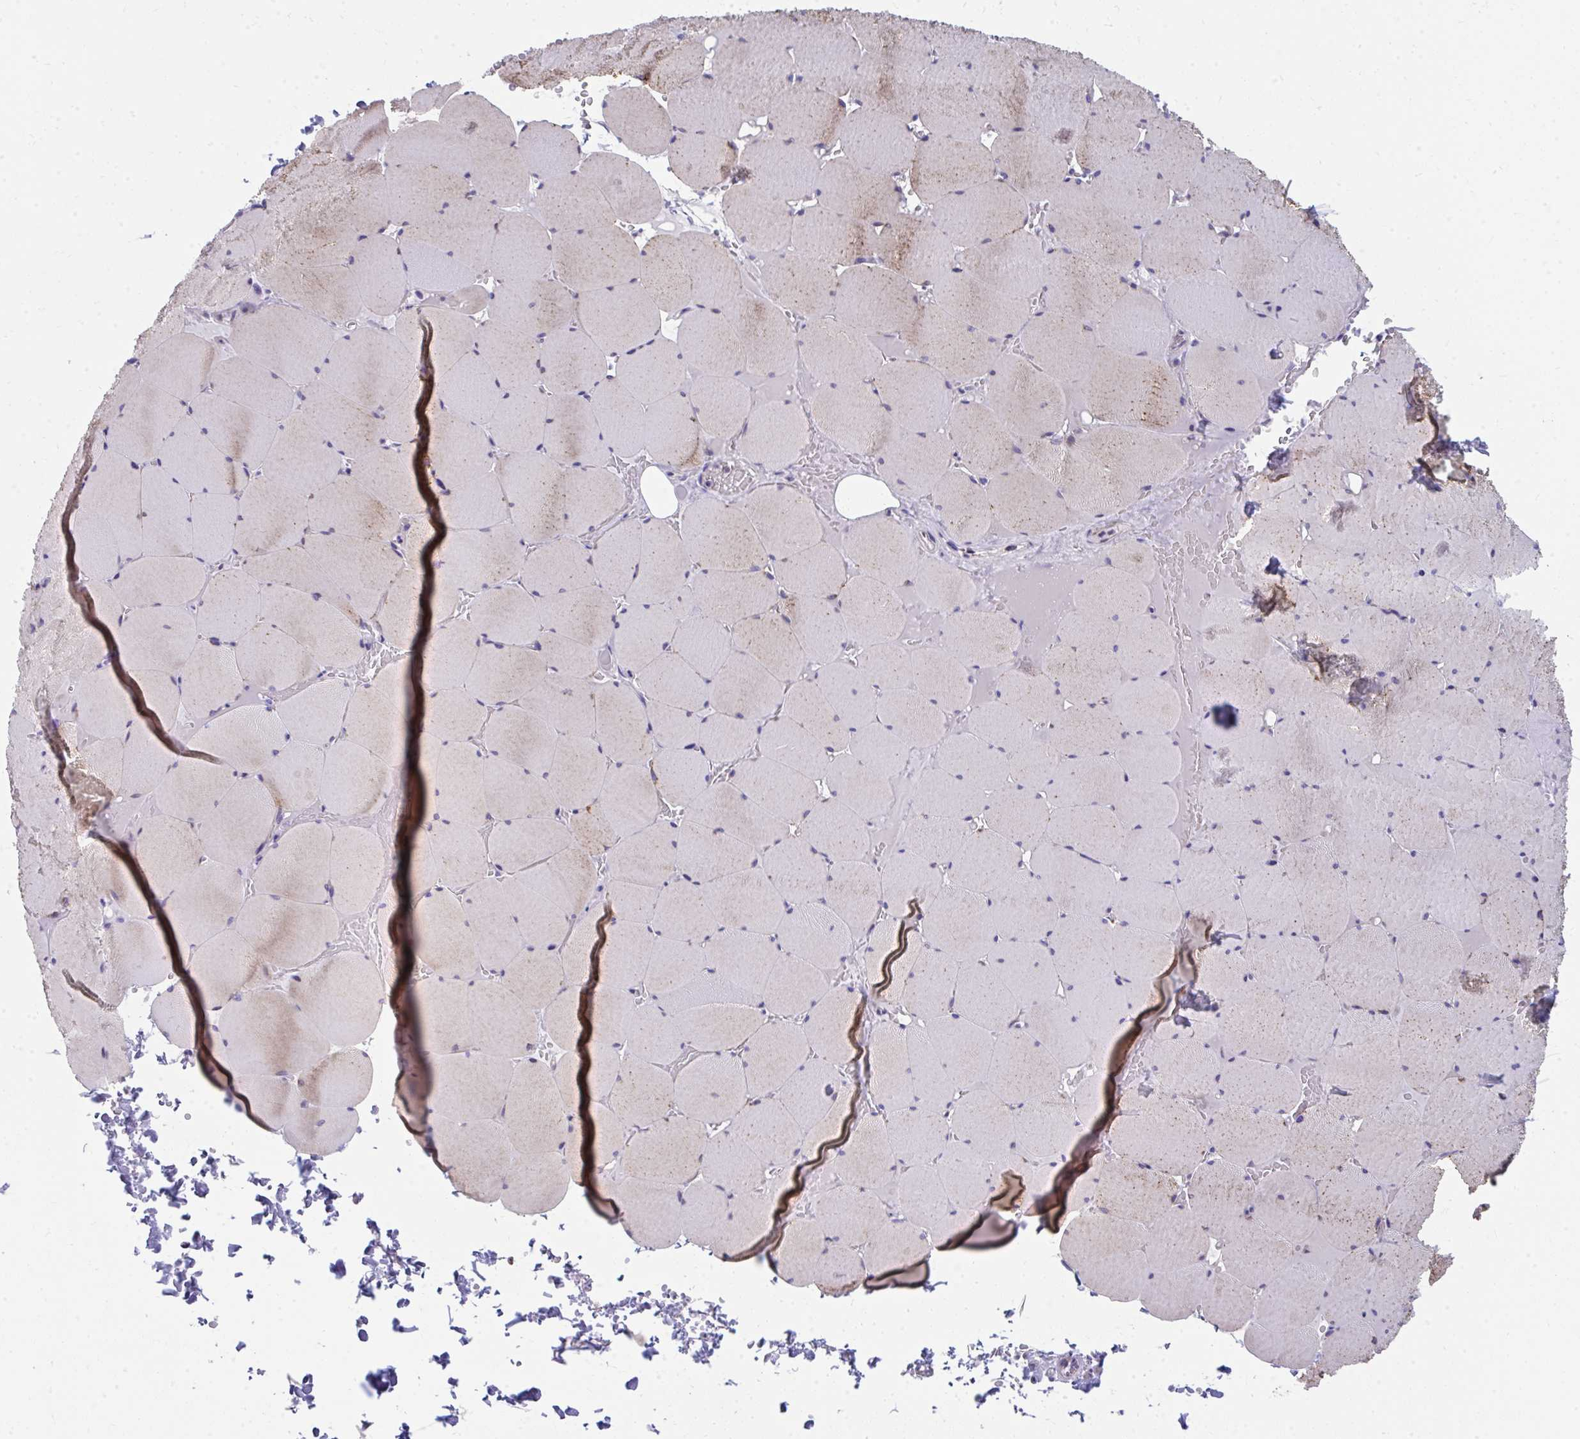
{"staining": {"intensity": "moderate", "quantity": "25%-75%", "location": "cytoplasmic/membranous"}, "tissue": "skeletal muscle", "cell_type": "Myocytes", "image_type": "normal", "snomed": [{"axis": "morphology", "description": "Normal tissue, NOS"}, {"axis": "topography", "description": "Skeletal muscle"}, {"axis": "topography", "description": "Head-Neck"}], "caption": "The immunohistochemical stain highlights moderate cytoplasmic/membranous positivity in myocytes of benign skeletal muscle. The staining was performed using DAB to visualize the protein expression in brown, while the nuclei were stained in blue with hematoxylin (Magnification: 20x).", "gene": "IL37", "patient": {"sex": "male", "age": 66}}